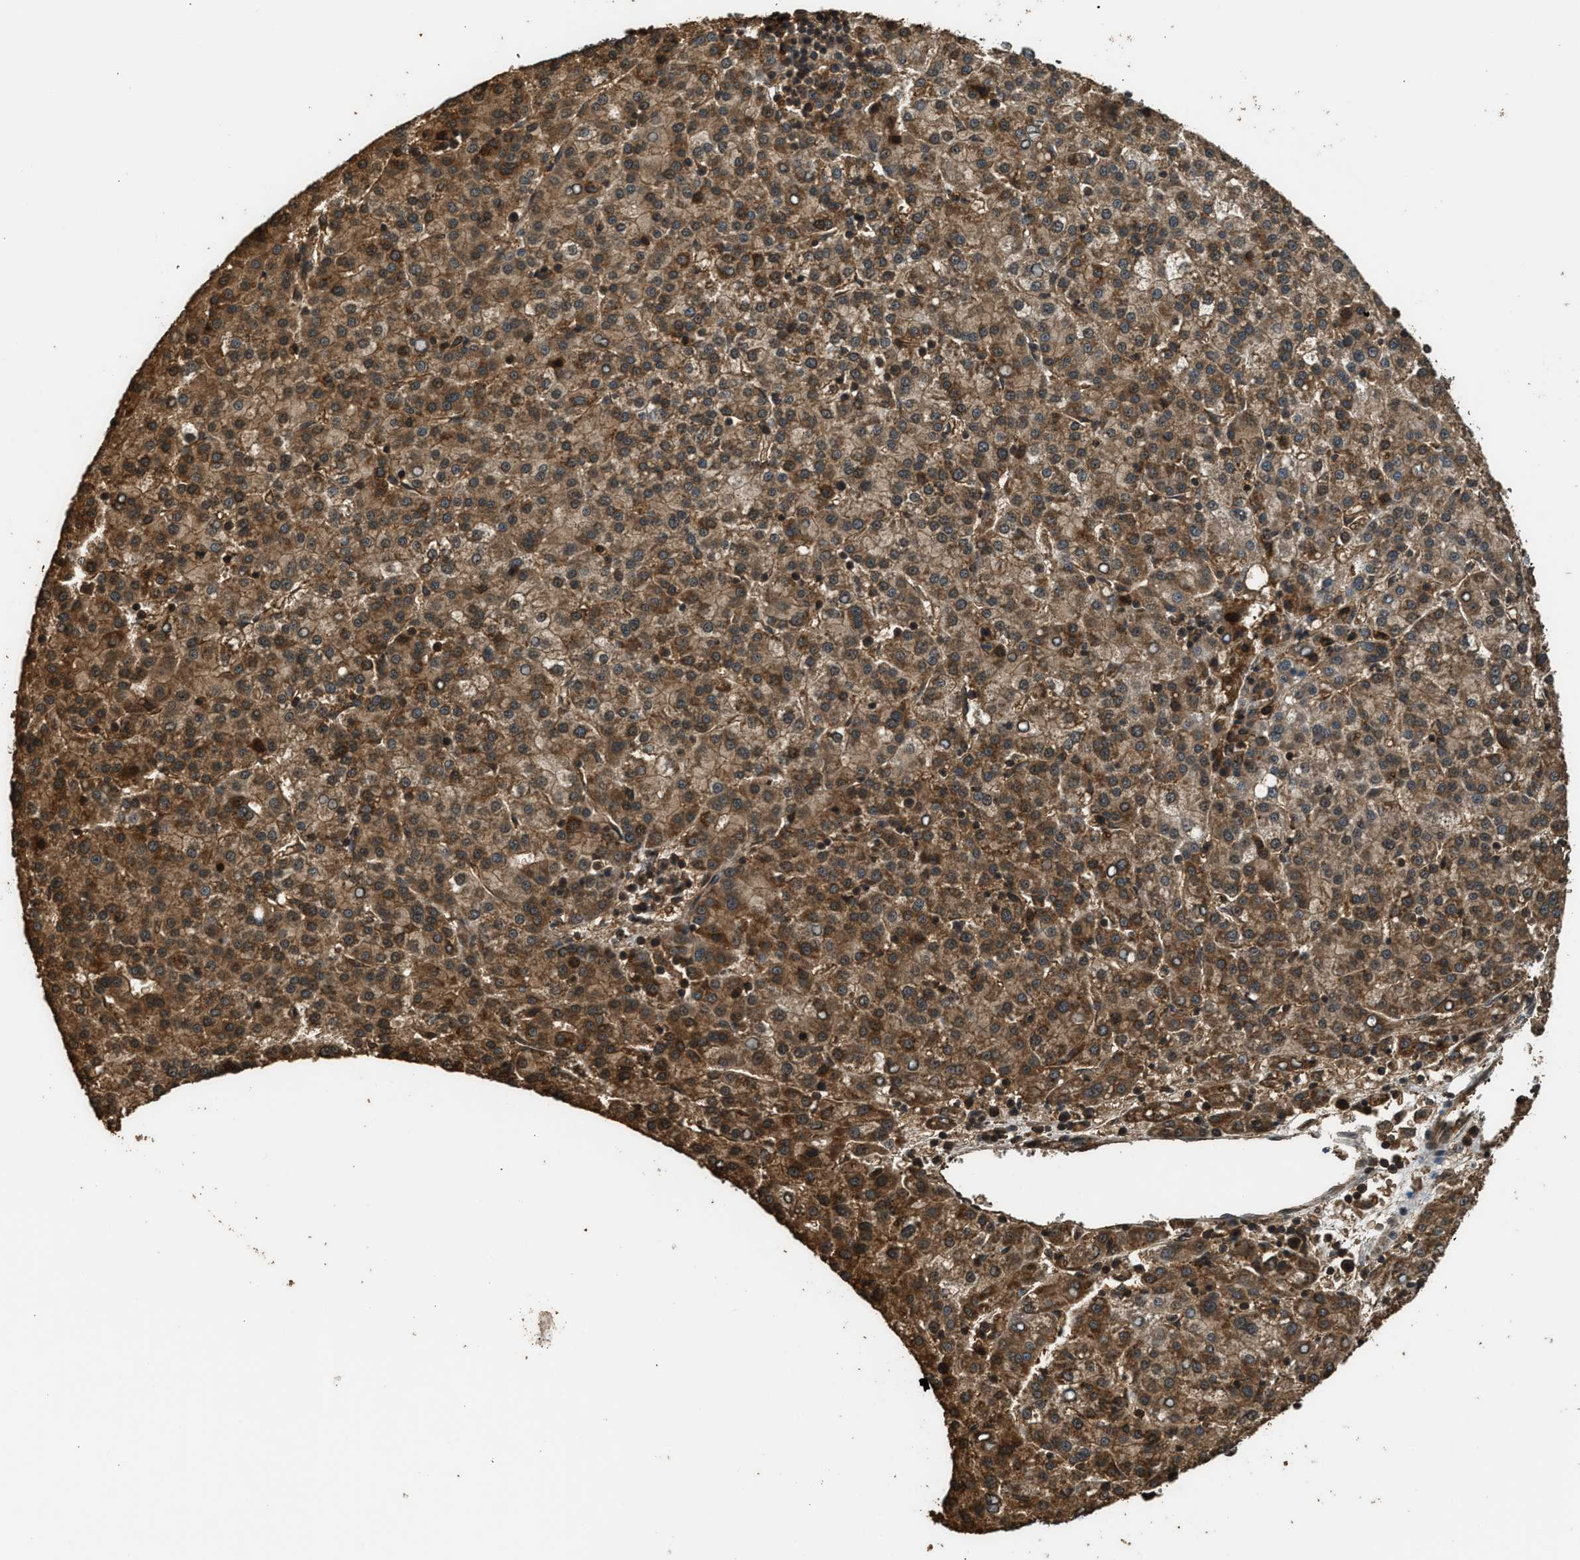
{"staining": {"intensity": "strong", "quantity": ">75%", "location": "cytoplasmic/membranous"}, "tissue": "liver cancer", "cell_type": "Tumor cells", "image_type": "cancer", "snomed": [{"axis": "morphology", "description": "Carcinoma, Hepatocellular, NOS"}, {"axis": "topography", "description": "Liver"}], "caption": "Liver cancer (hepatocellular carcinoma) was stained to show a protein in brown. There is high levels of strong cytoplasmic/membranous positivity in about >75% of tumor cells. The staining is performed using DAB (3,3'-diaminobenzidine) brown chromogen to label protein expression. The nuclei are counter-stained blue using hematoxylin.", "gene": "MYBL2", "patient": {"sex": "female", "age": 58}}